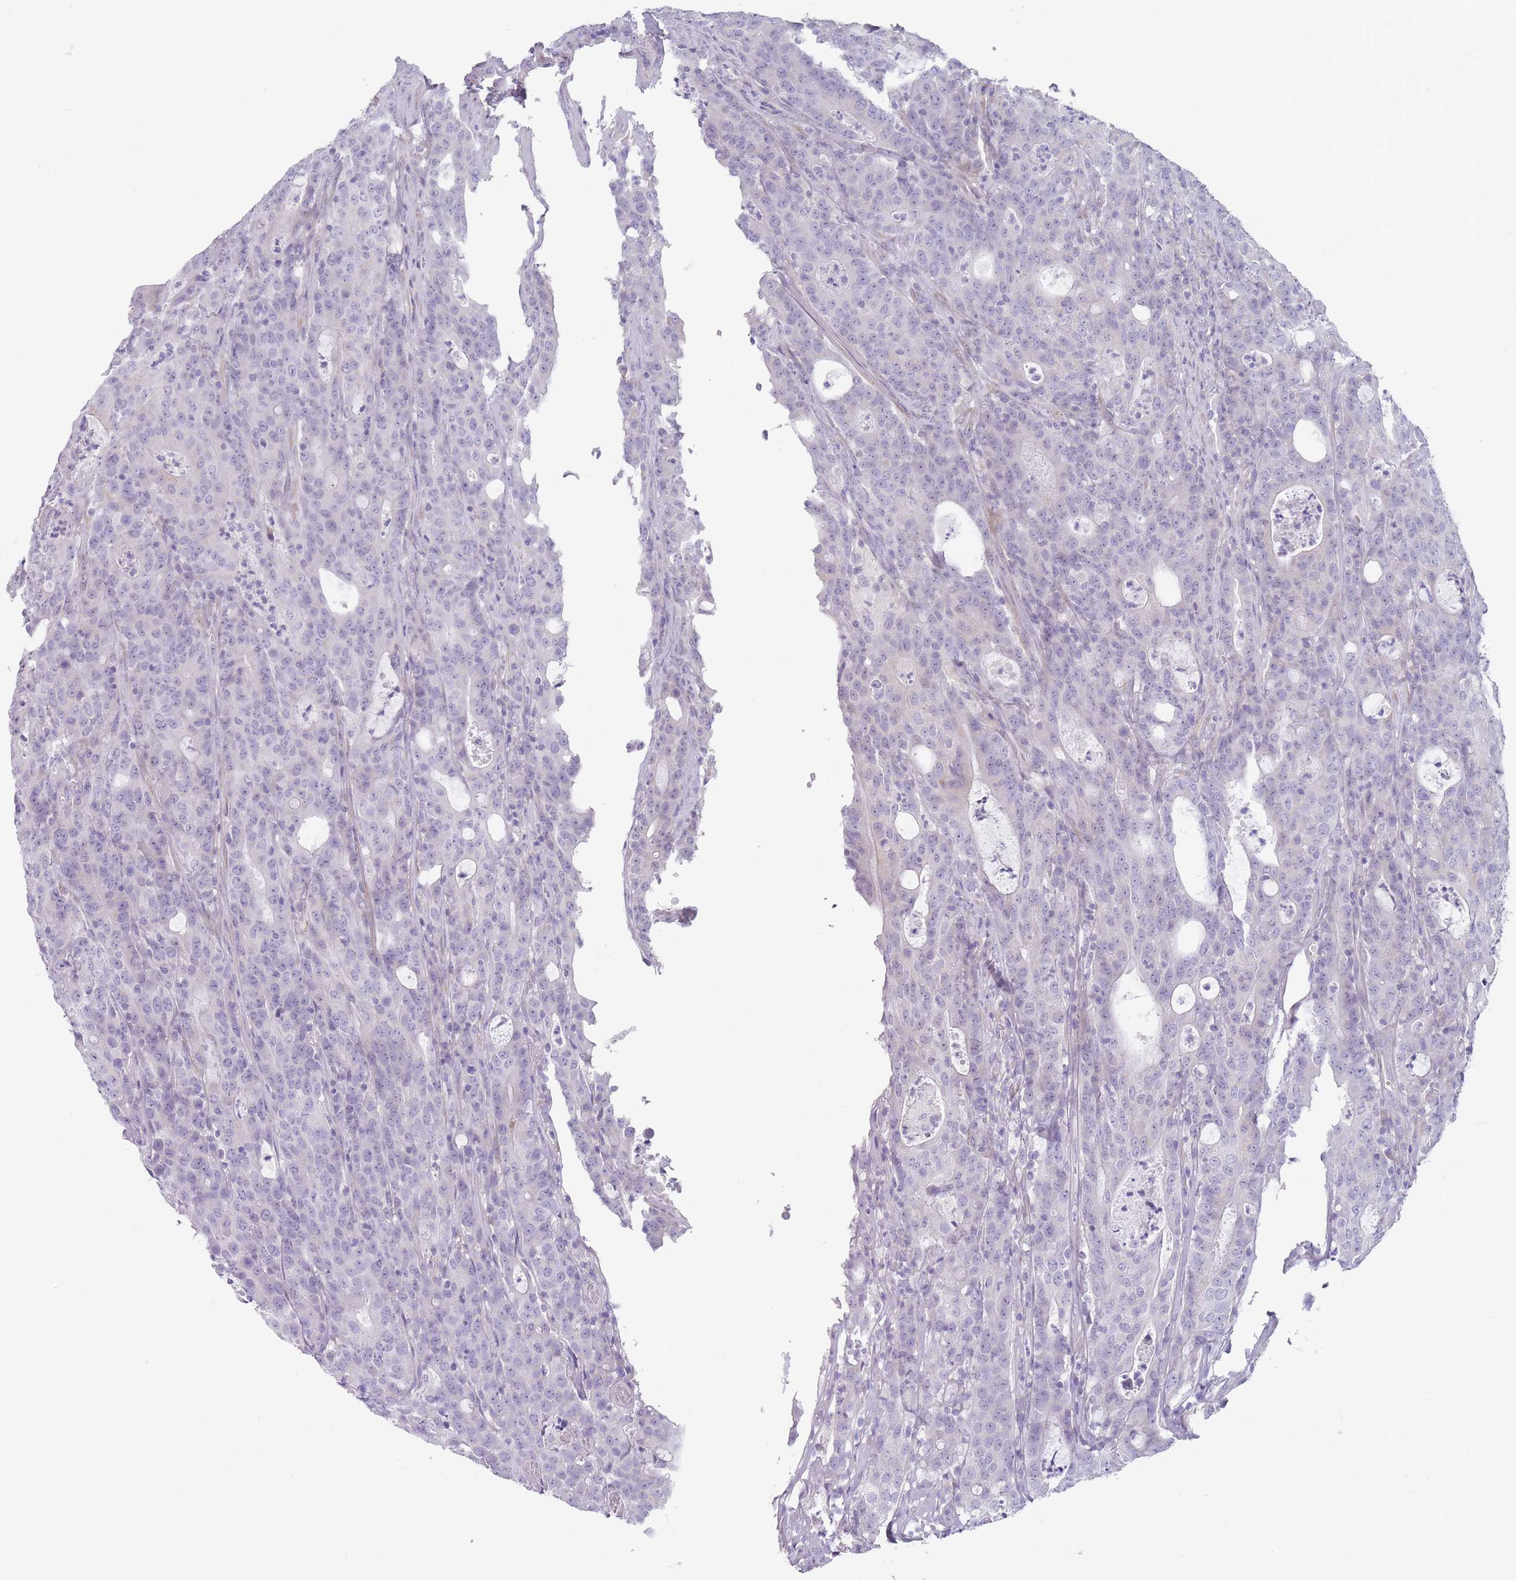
{"staining": {"intensity": "negative", "quantity": "none", "location": "none"}, "tissue": "colorectal cancer", "cell_type": "Tumor cells", "image_type": "cancer", "snomed": [{"axis": "morphology", "description": "Adenocarcinoma, NOS"}, {"axis": "topography", "description": "Colon"}], "caption": "High power microscopy image of an IHC image of colorectal cancer, revealing no significant expression in tumor cells.", "gene": "PAIP2B", "patient": {"sex": "male", "age": 83}}